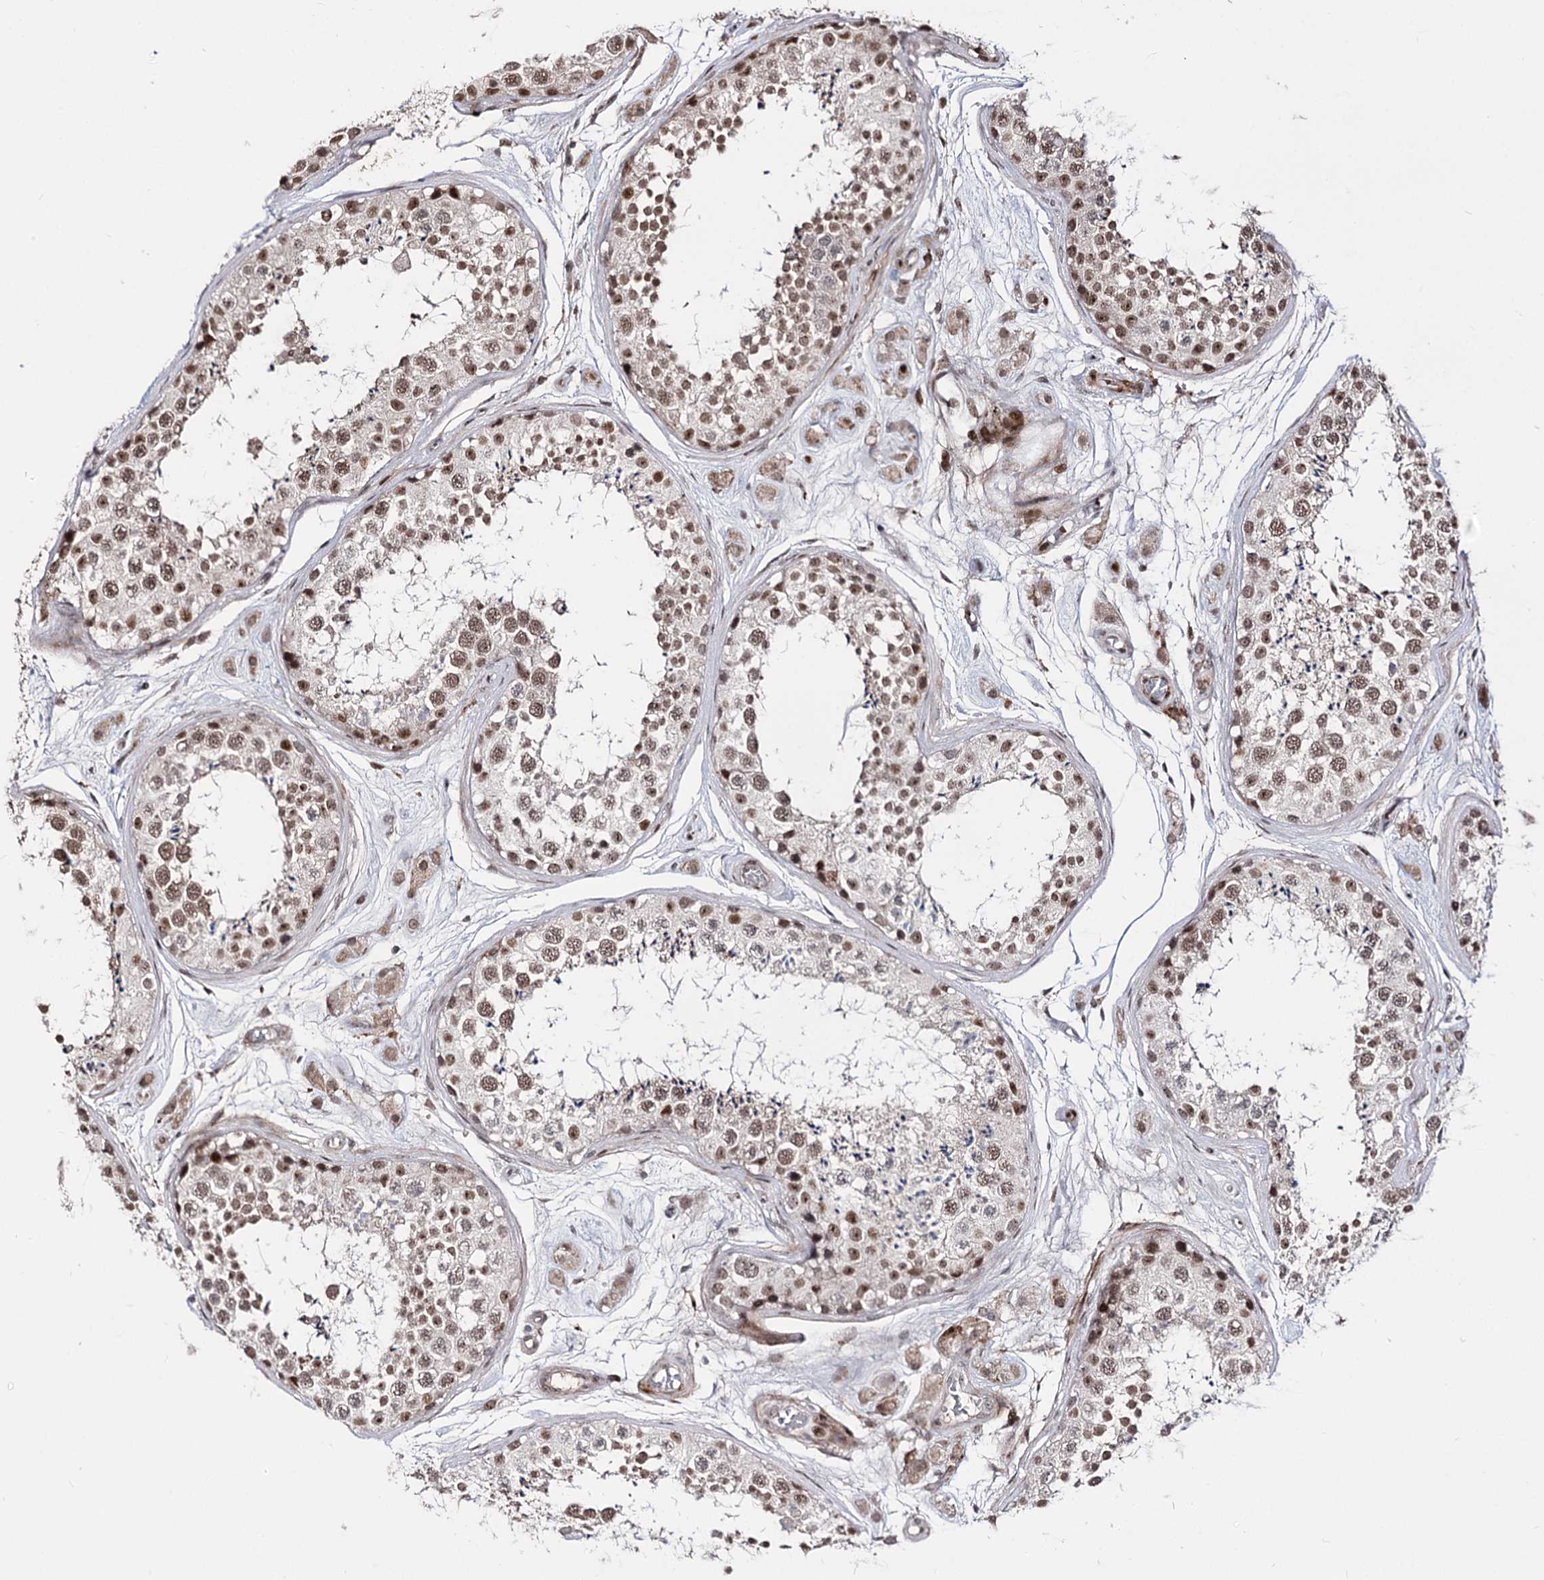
{"staining": {"intensity": "moderate", "quantity": ">75%", "location": "nuclear"}, "tissue": "testis", "cell_type": "Cells in seminiferous ducts", "image_type": "normal", "snomed": [{"axis": "morphology", "description": "Normal tissue, NOS"}, {"axis": "topography", "description": "Testis"}], "caption": "Immunohistochemistry (IHC) of normal human testis demonstrates medium levels of moderate nuclear positivity in approximately >75% of cells in seminiferous ducts.", "gene": "STOX1", "patient": {"sex": "male", "age": 25}}